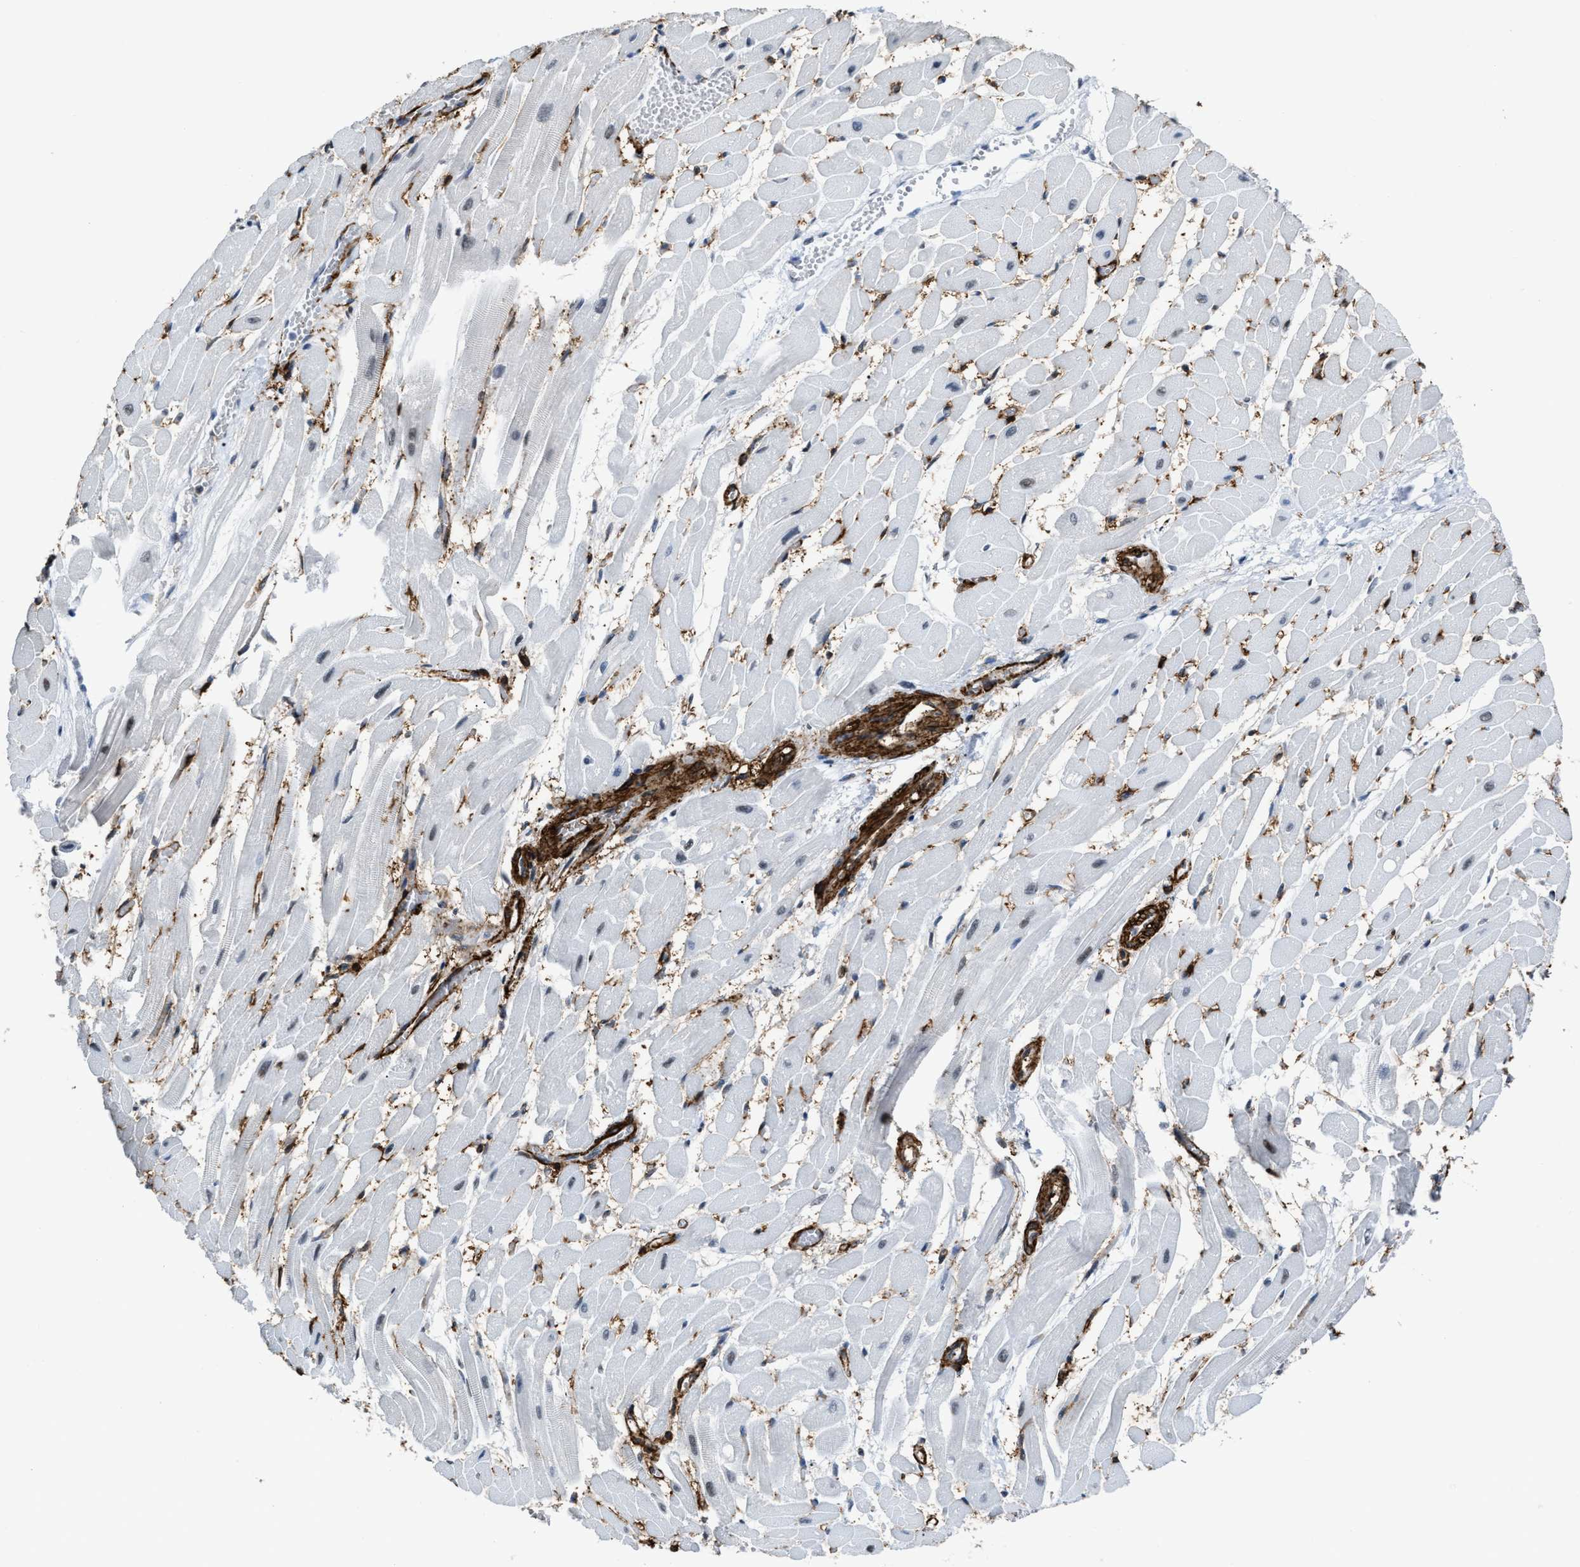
{"staining": {"intensity": "strong", "quantity": "<25%", "location": "nuclear"}, "tissue": "heart muscle", "cell_type": "Cardiomyocytes", "image_type": "normal", "snomed": [{"axis": "morphology", "description": "Normal tissue, NOS"}, {"axis": "topography", "description": "Heart"}], "caption": "High-power microscopy captured an immunohistochemistry (IHC) photomicrograph of unremarkable heart muscle, revealing strong nuclear expression in about <25% of cardiomyocytes.", "gene": "DDX5", "patient": {"sex": "male", "age": 45}}